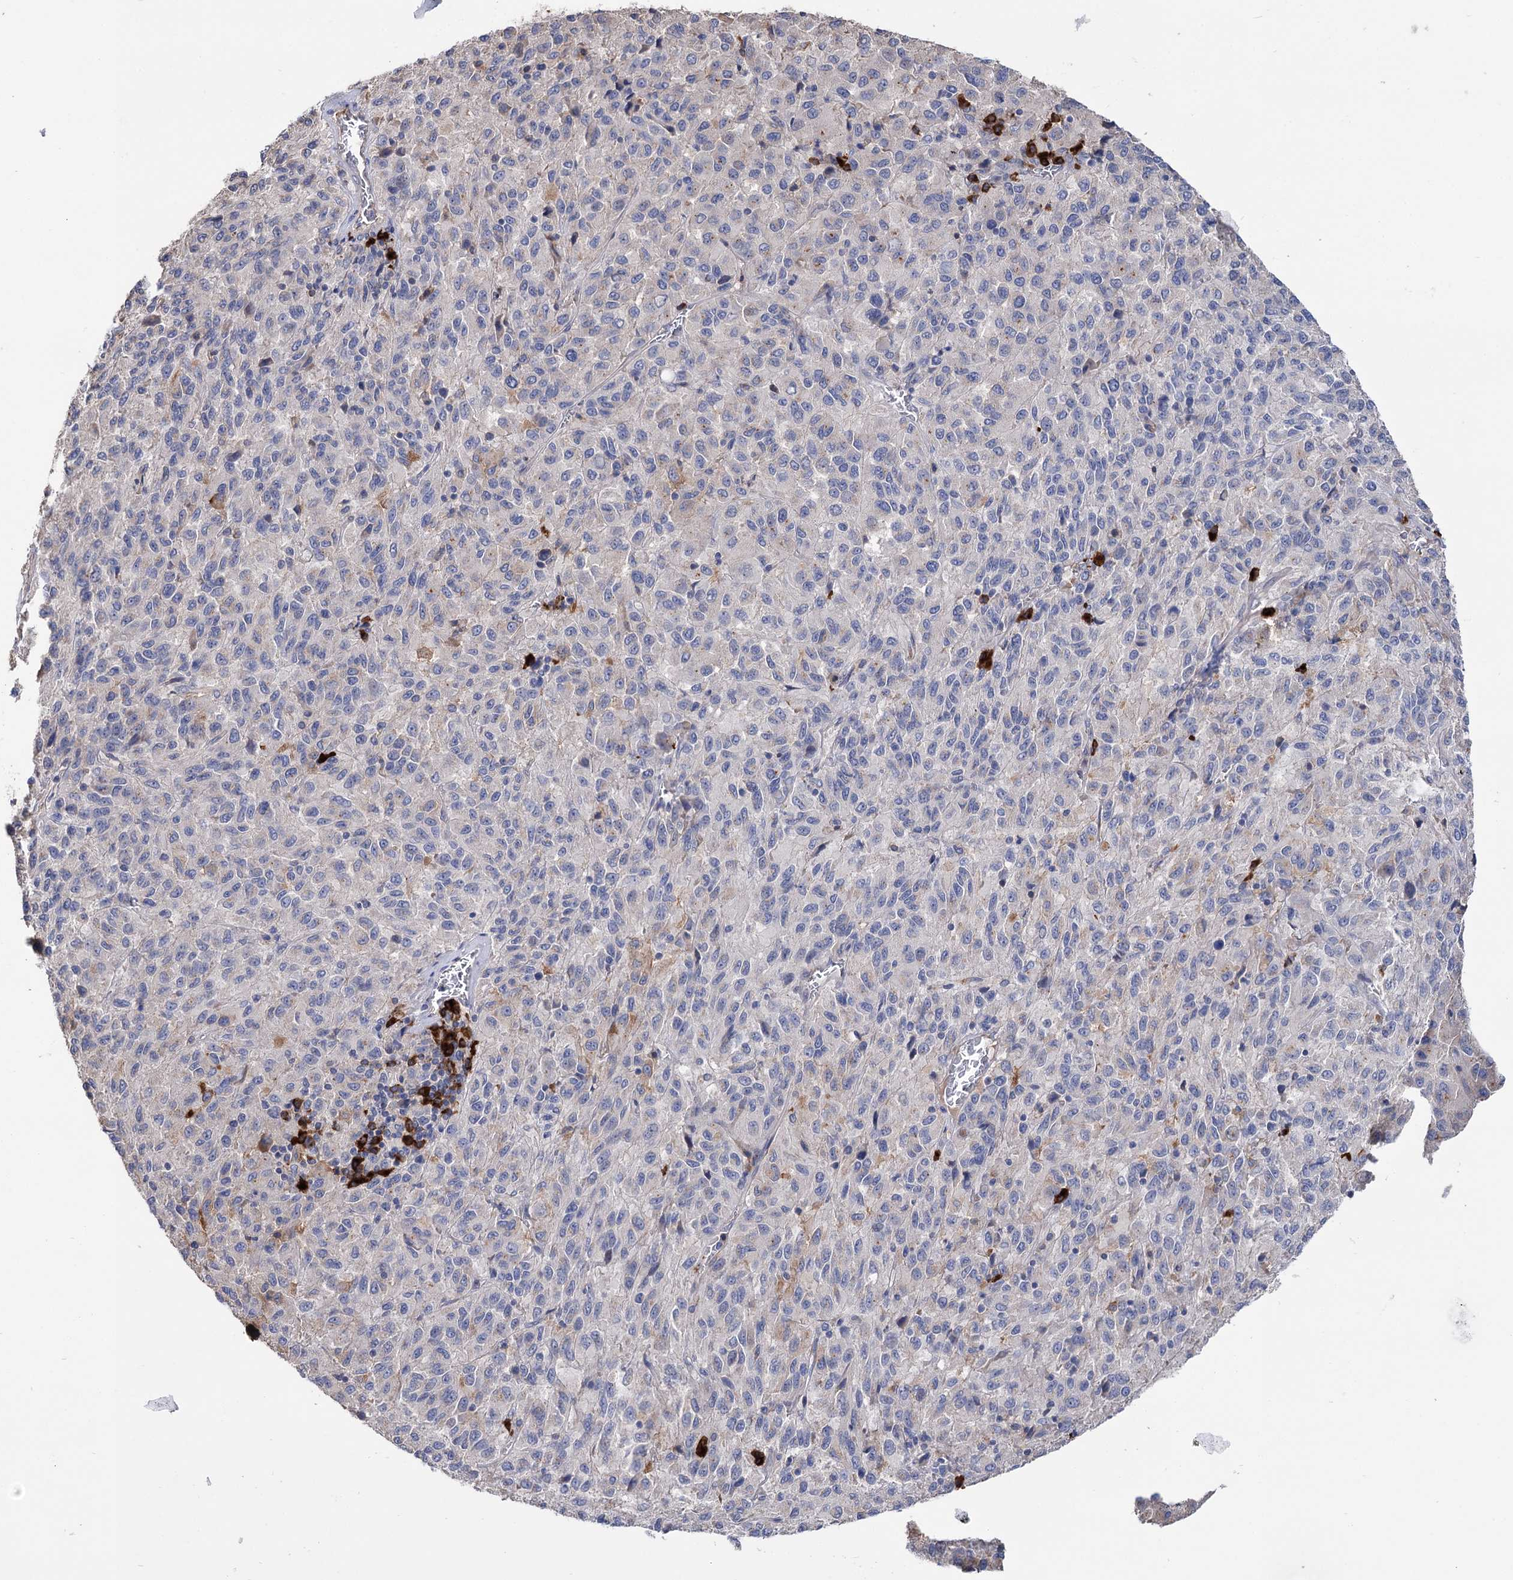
{"staining": {"intensity": "negative", "quantity": "none", "location": "none"}, "tissue": "melanoma", "cell_type": "Tumor cells", "image_type": "cancer", "snomed": [{"axis": "morphology", "description": "Malignant melanoma, Metastatic site"}, {"axis": "topography", "description": "Lung"}], "caption": "The IHC image has no significant expression in tumor cells of melanoma tissue.", "gene": "BBS4", "patient": {"sex": "male", "age": 64}}